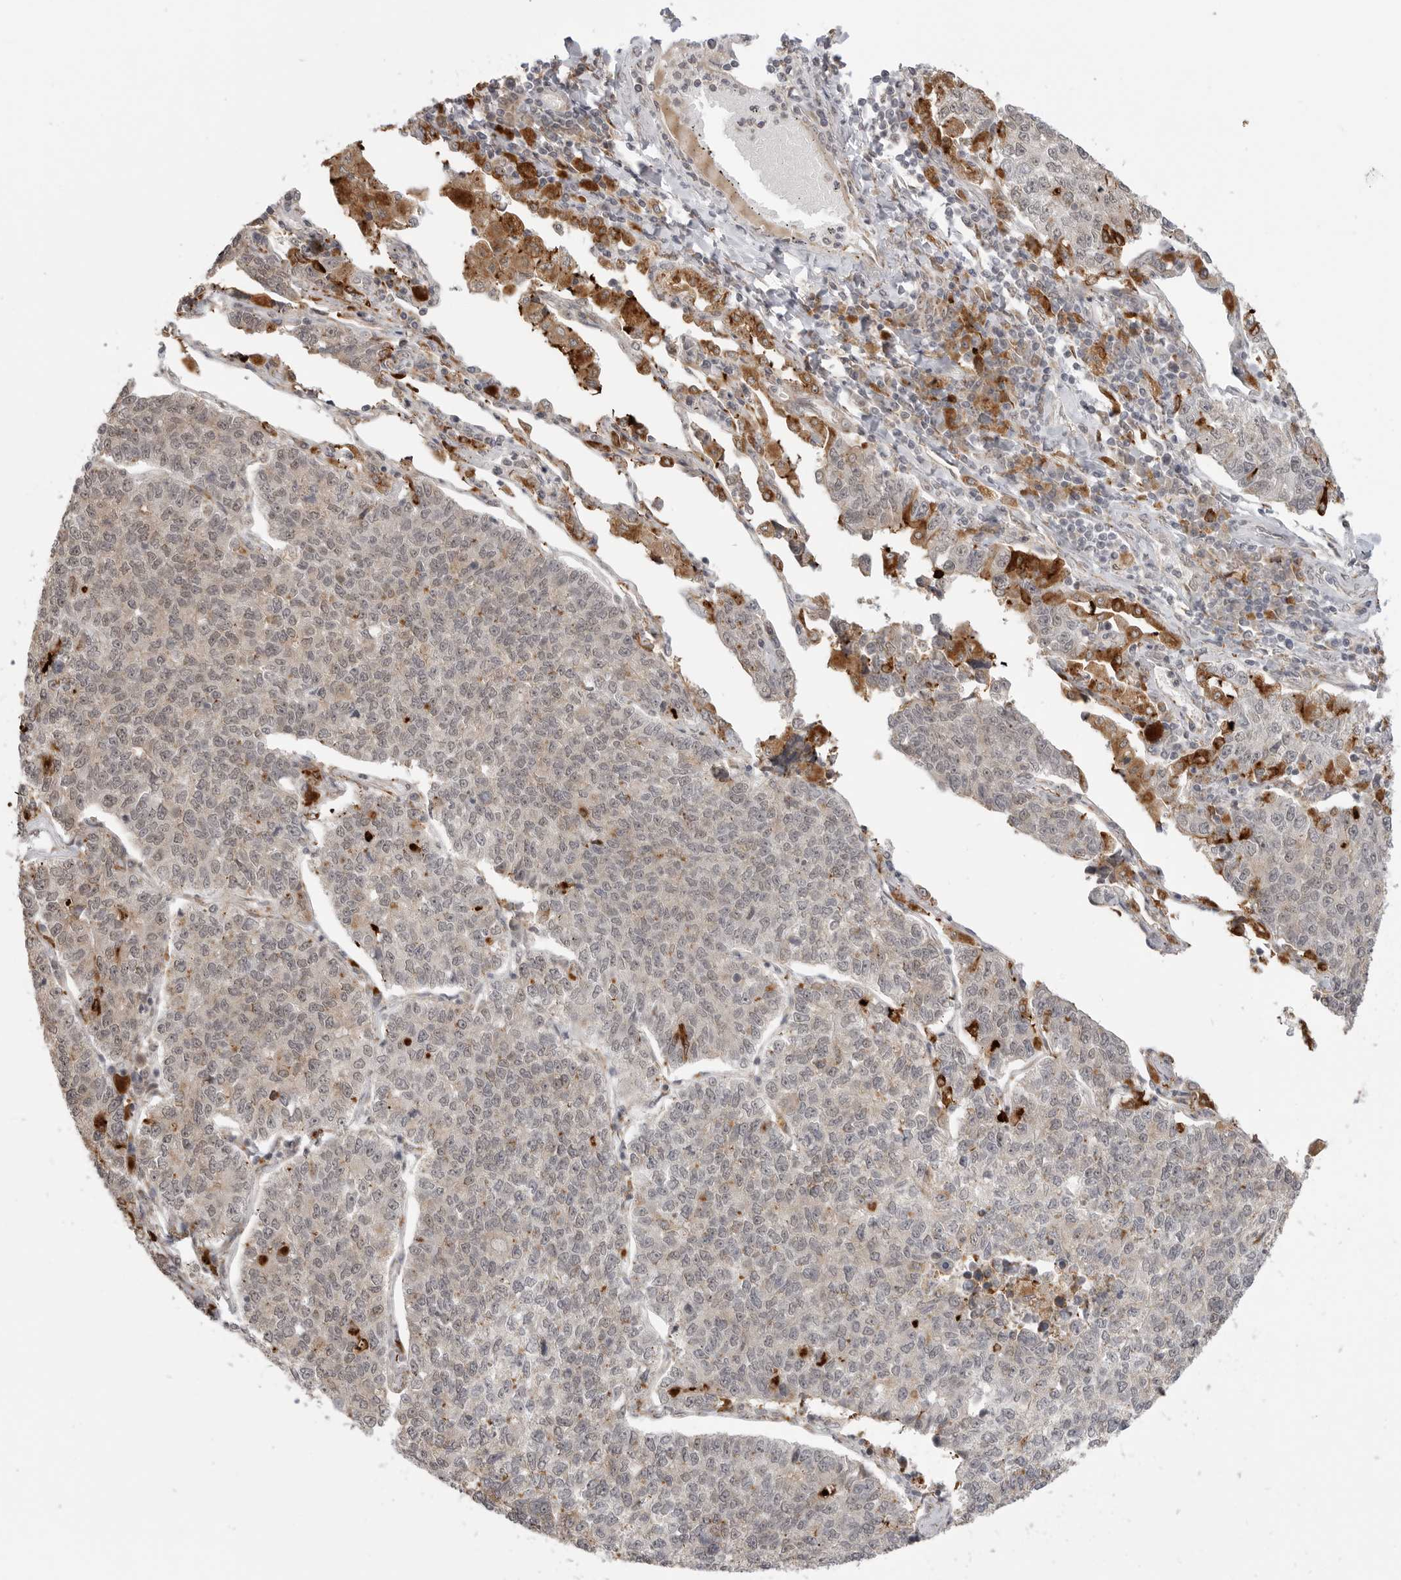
{"staining": {"intensity": "negative", "quantity": "none", "location": "none"}, "tissue": "lung cancer", "cell_type": "Tumor cells", "image_type": "cancer", "snomed": [{"axis": "morphology", "description": "Adenocarcinoma, NOS"}, {"axis": "topography", "description": "Lung"}], "caption": "This is an immunohistochemistry (IHC) photomicrograph of human lung adenocarcinoma. There is no positivity in tumor cells.", "gene": "KALRN", "patient": {"sex": "male", "age": 49}}